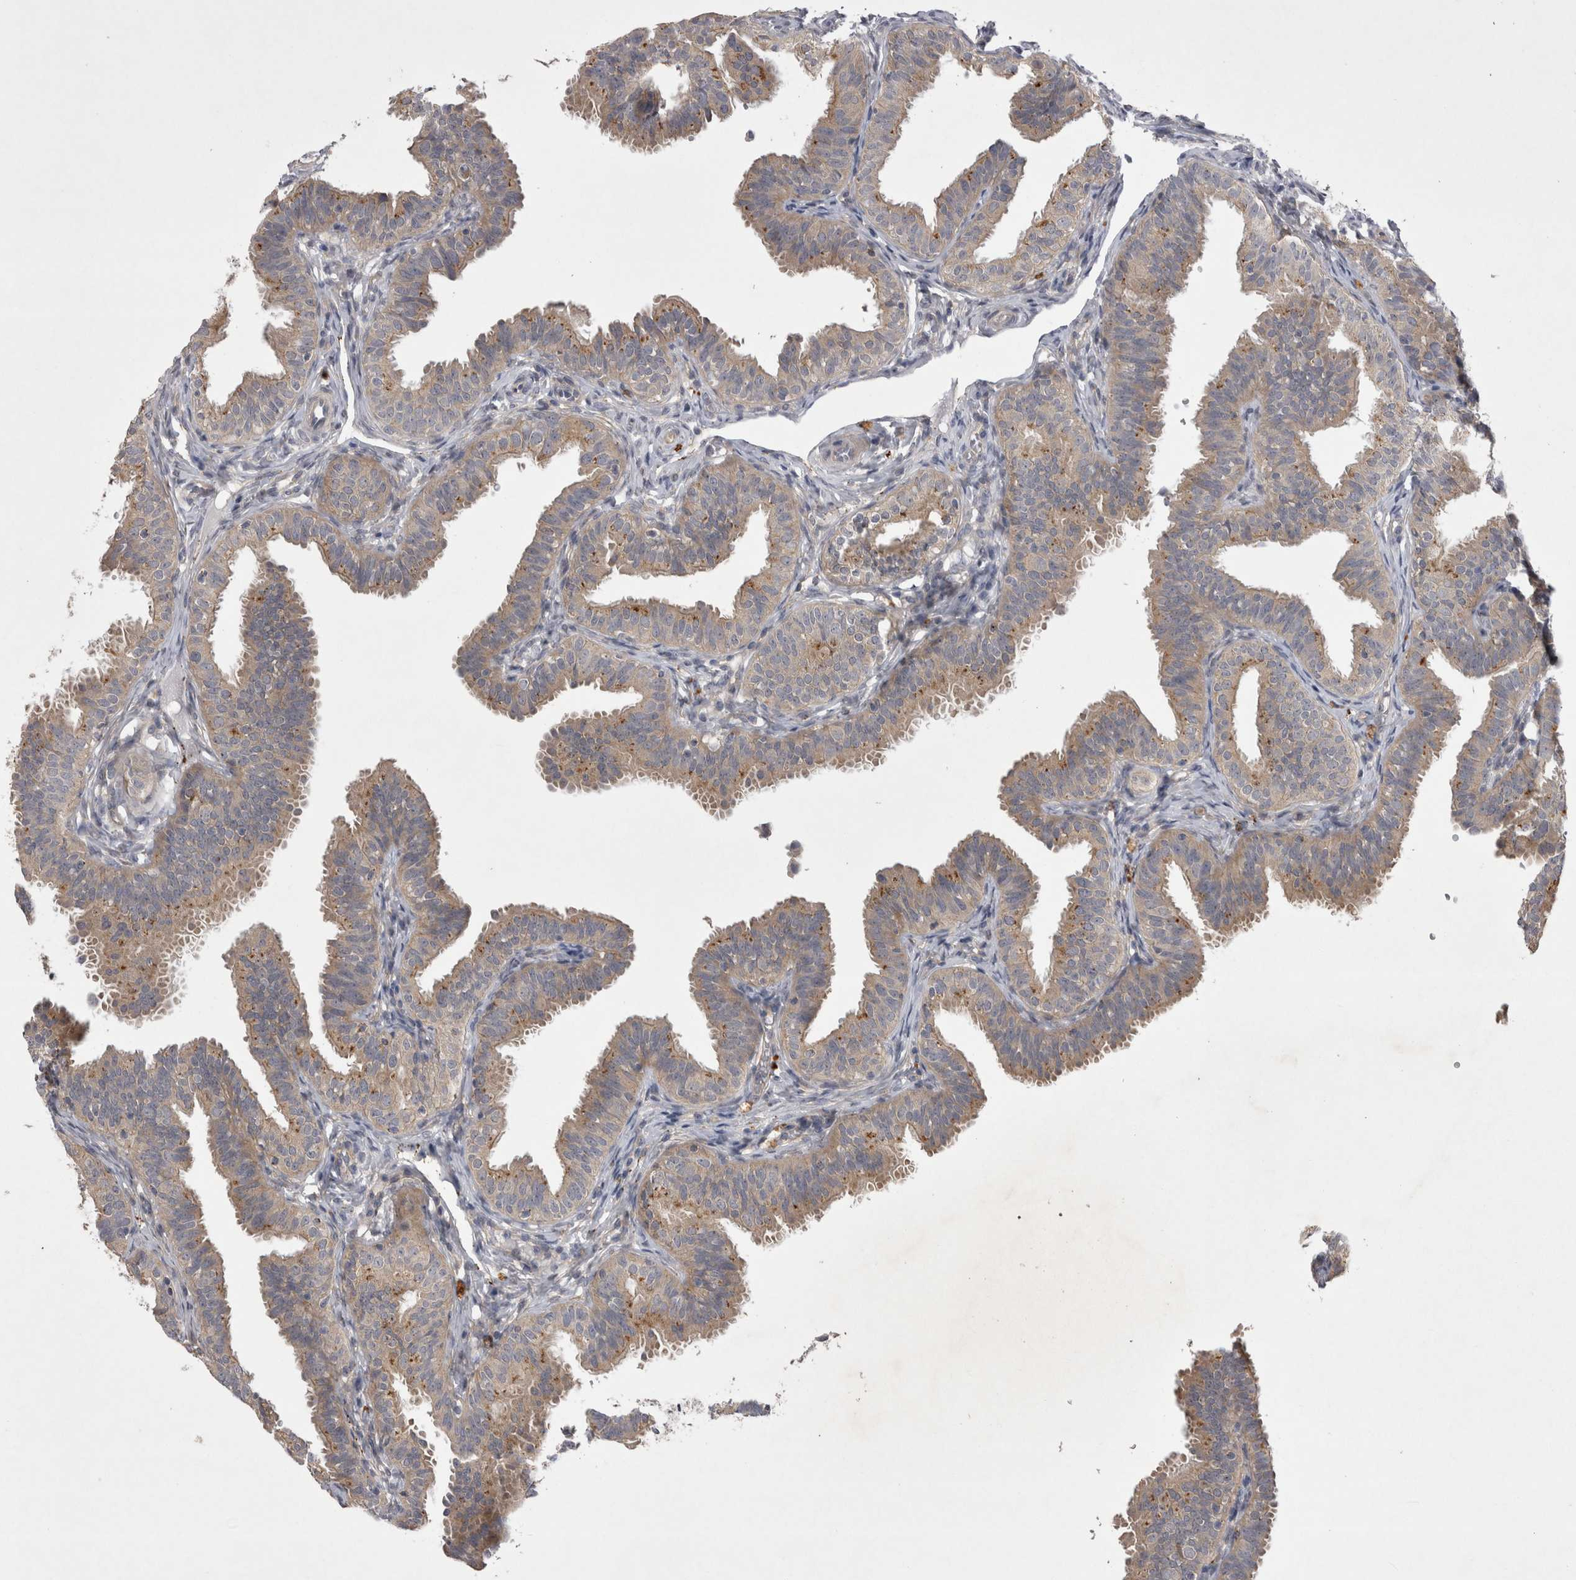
{"staining": {"intensity": "weak", "quantity": ">75%", "location": "cytoplasmic/membranous"}, "tissue": "fallopian tube", "cell_type": "Glandular cells", "image_type": "normal", "snomed": [{"axis": "morphology", "description": "Normal tissue, NOS"}, {"axis": "topography", "description": "Fallopian tube"}], "caption": "Approximately >75% of glandular cells in normal human fallopian tube demonstrate weak cytoplasmic/membranous protein positivity as visualized by brown immunohistochemical staining.", "gene": "CTBS", "patient": {"sex": "female", "age": 35}}